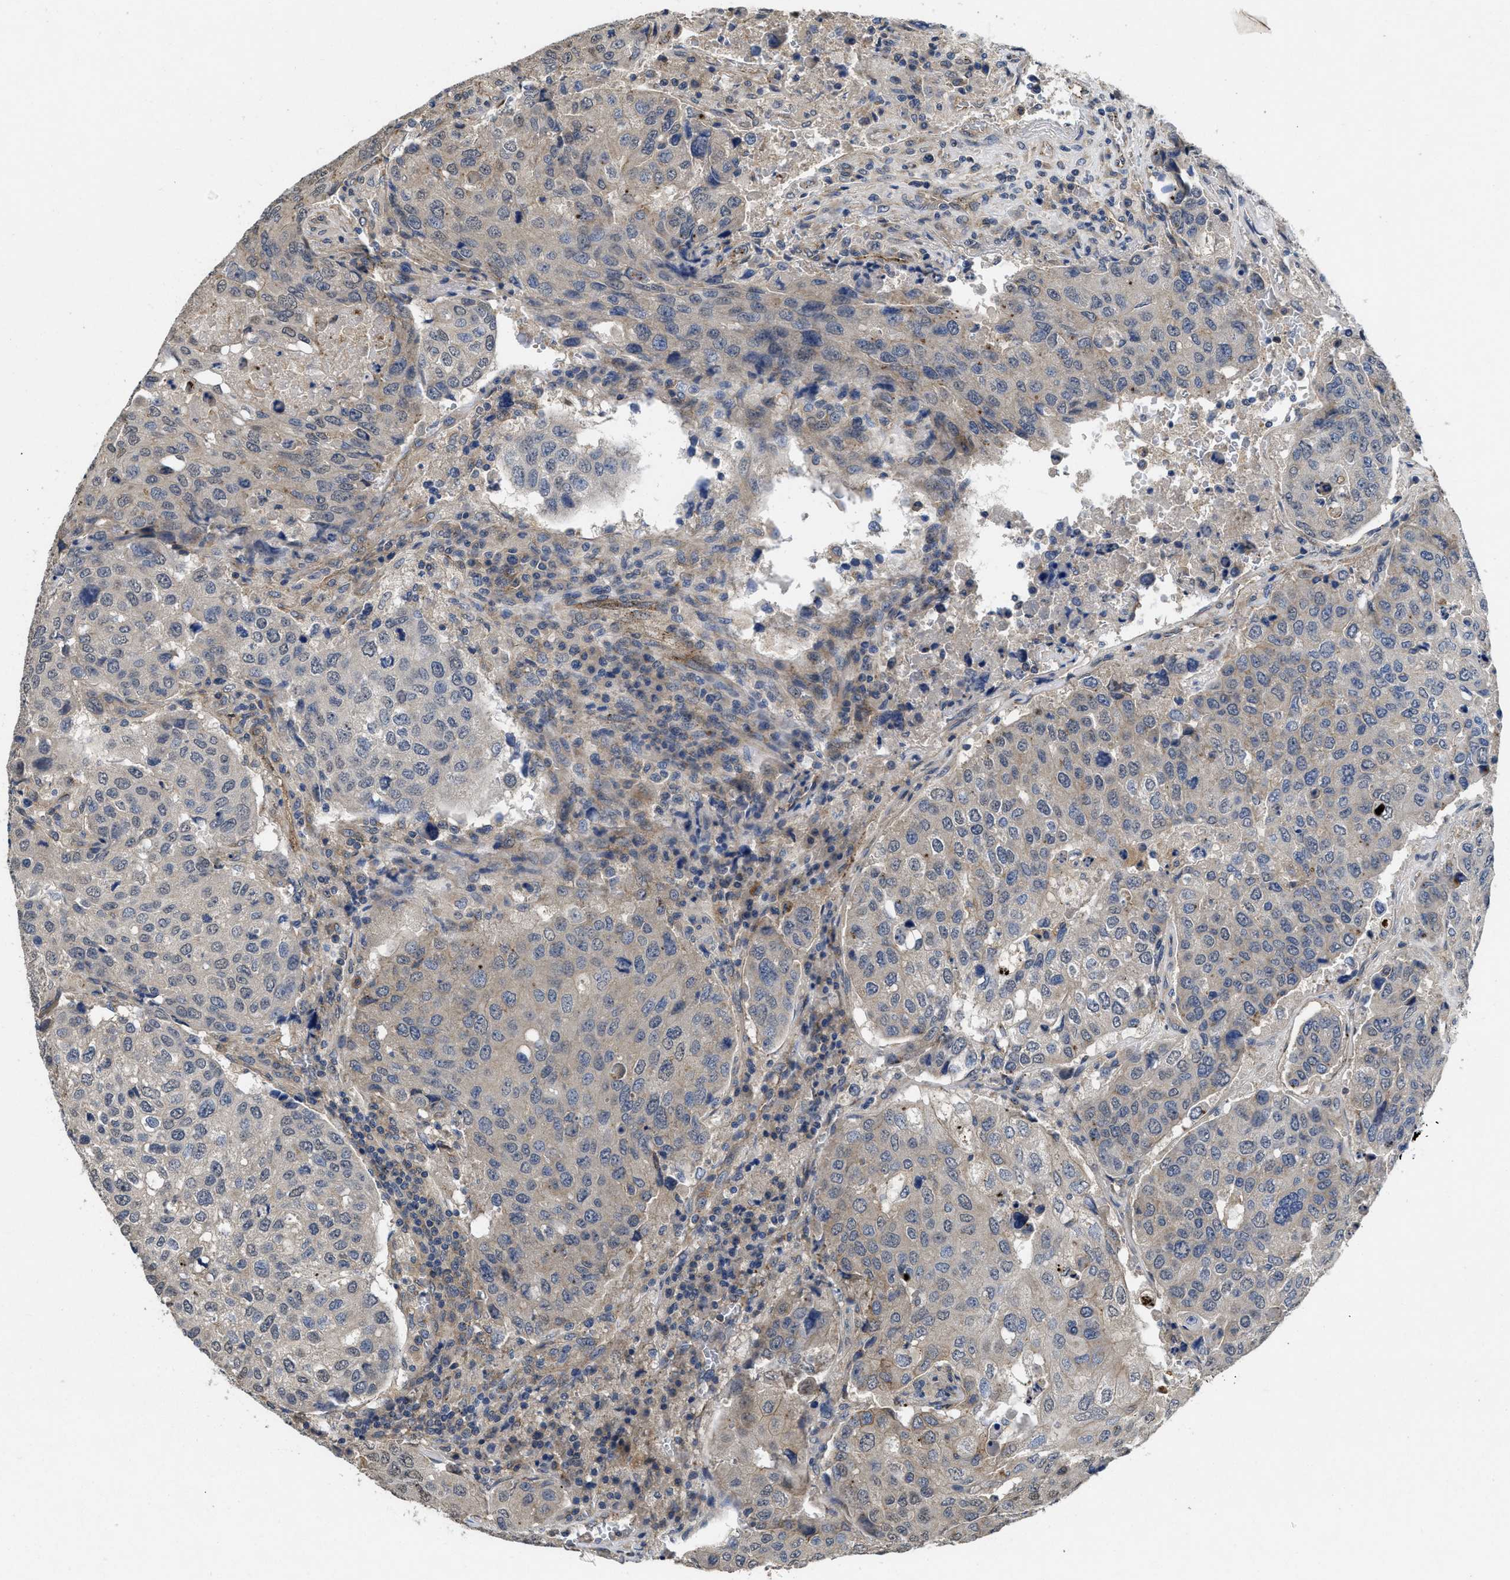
{"staining": {"intensity": "weak", "quantity": "25%-75%", "location": "cytoplasmic/membranous"}, "tissue": "urothelial cancer", "cell_type": "Tumor cells", "image_type": "cancer", "snomed": [{"axis": "morphology", "description": "Urothelial carcinoma, High grade"}, {"axis": "topography", "description": "Lymph node"}, {"axis": "topography", "description": "Urinary bladder"}], "caption": "High-power microscopy captured an immunohistochemistry (IHC) micrograph of urothelial carcinoma (high-grade), revealing weak cytoplasmic/membranous positivity in about 25%-75% of tumor cells.", "gene": "PKD2", "patient": {"sex": "male", "age": 51}}